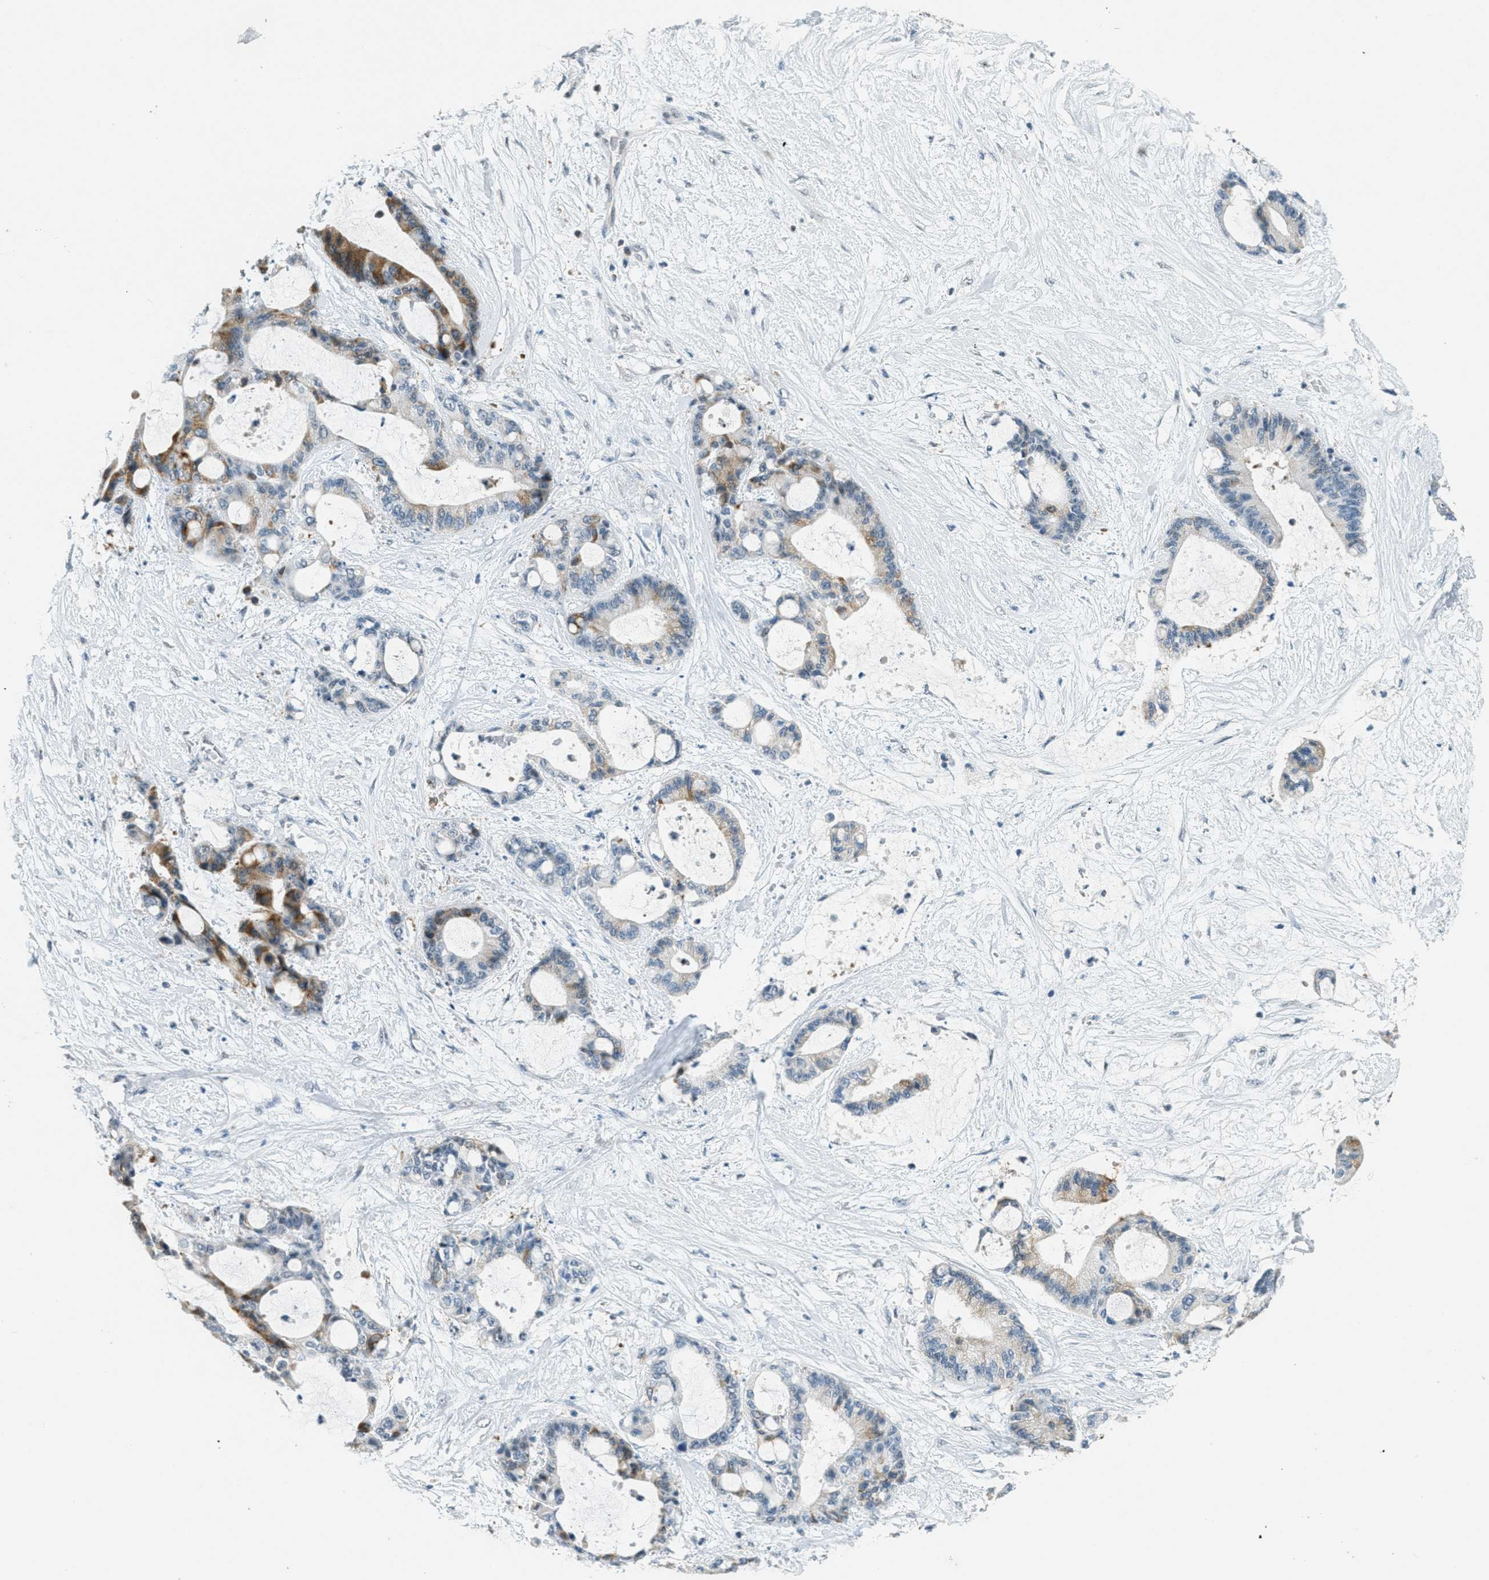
{"staining": {"intensity": "moderate", "quantity": "25%-75%", "location": "cytoplasmic/membranous"}, "tissue": "liver cancer", "cell_type": "Tumor cells", "image_type": "cancer", "snomed": [{"axis": "morphology", "description": "Cholangiocarcinoma"}, {"axis": "topography", "description": "Liver"}], "caption": "Cholangiocarcinoma (liver) tissue displays moderate cytoplasmic/membranous expression in about 25%-75% of tumor cells The staining was performed using DAB to visualize the protein expression in brown, while the nuclei were stained in blue with hematoxylin (Magnification: 20x).", "gene": "FYN", "patient": {"sex": "female", "age": 73}}